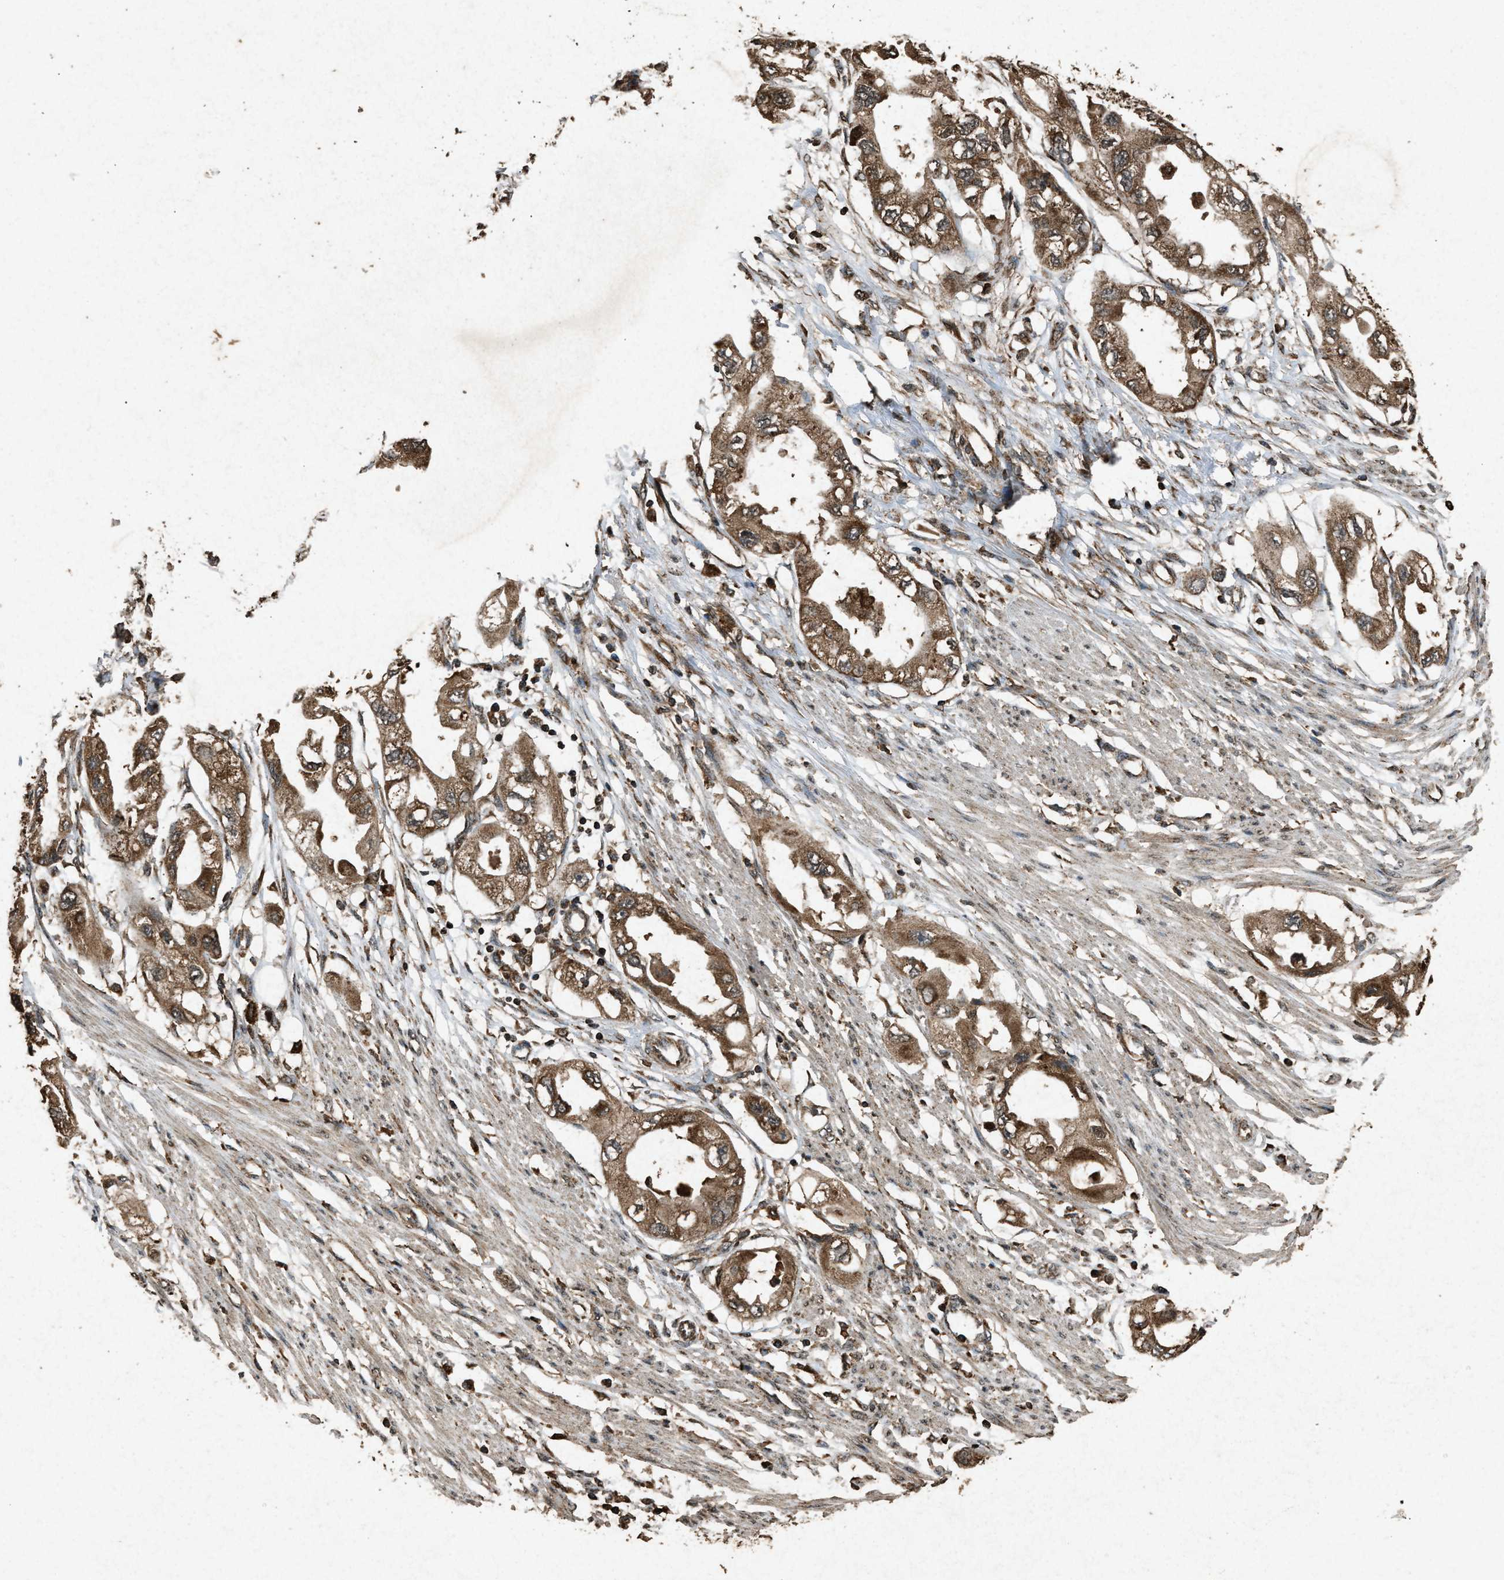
{"staining": {"intensity": "strong", "quantity": ">75%", "location": "cytoplasmic/membranous"}, "tissue": "endometrial cancer", "cell_type": "Tumor cells", "image_type": "cancer", "snomed": [{"axis": "morphology", "description": "Adenocarcinoma, NOS"}, {"axis": "topography", "description": "Endometrium"}], "caption": "Human endometrial cancer stained with a brown dye reveals strong cytoplasmic/membranous positive staining in about >75% of tumor cells.", "gene": "OAS1", "patient": {"sex": "female", "age": 67}}